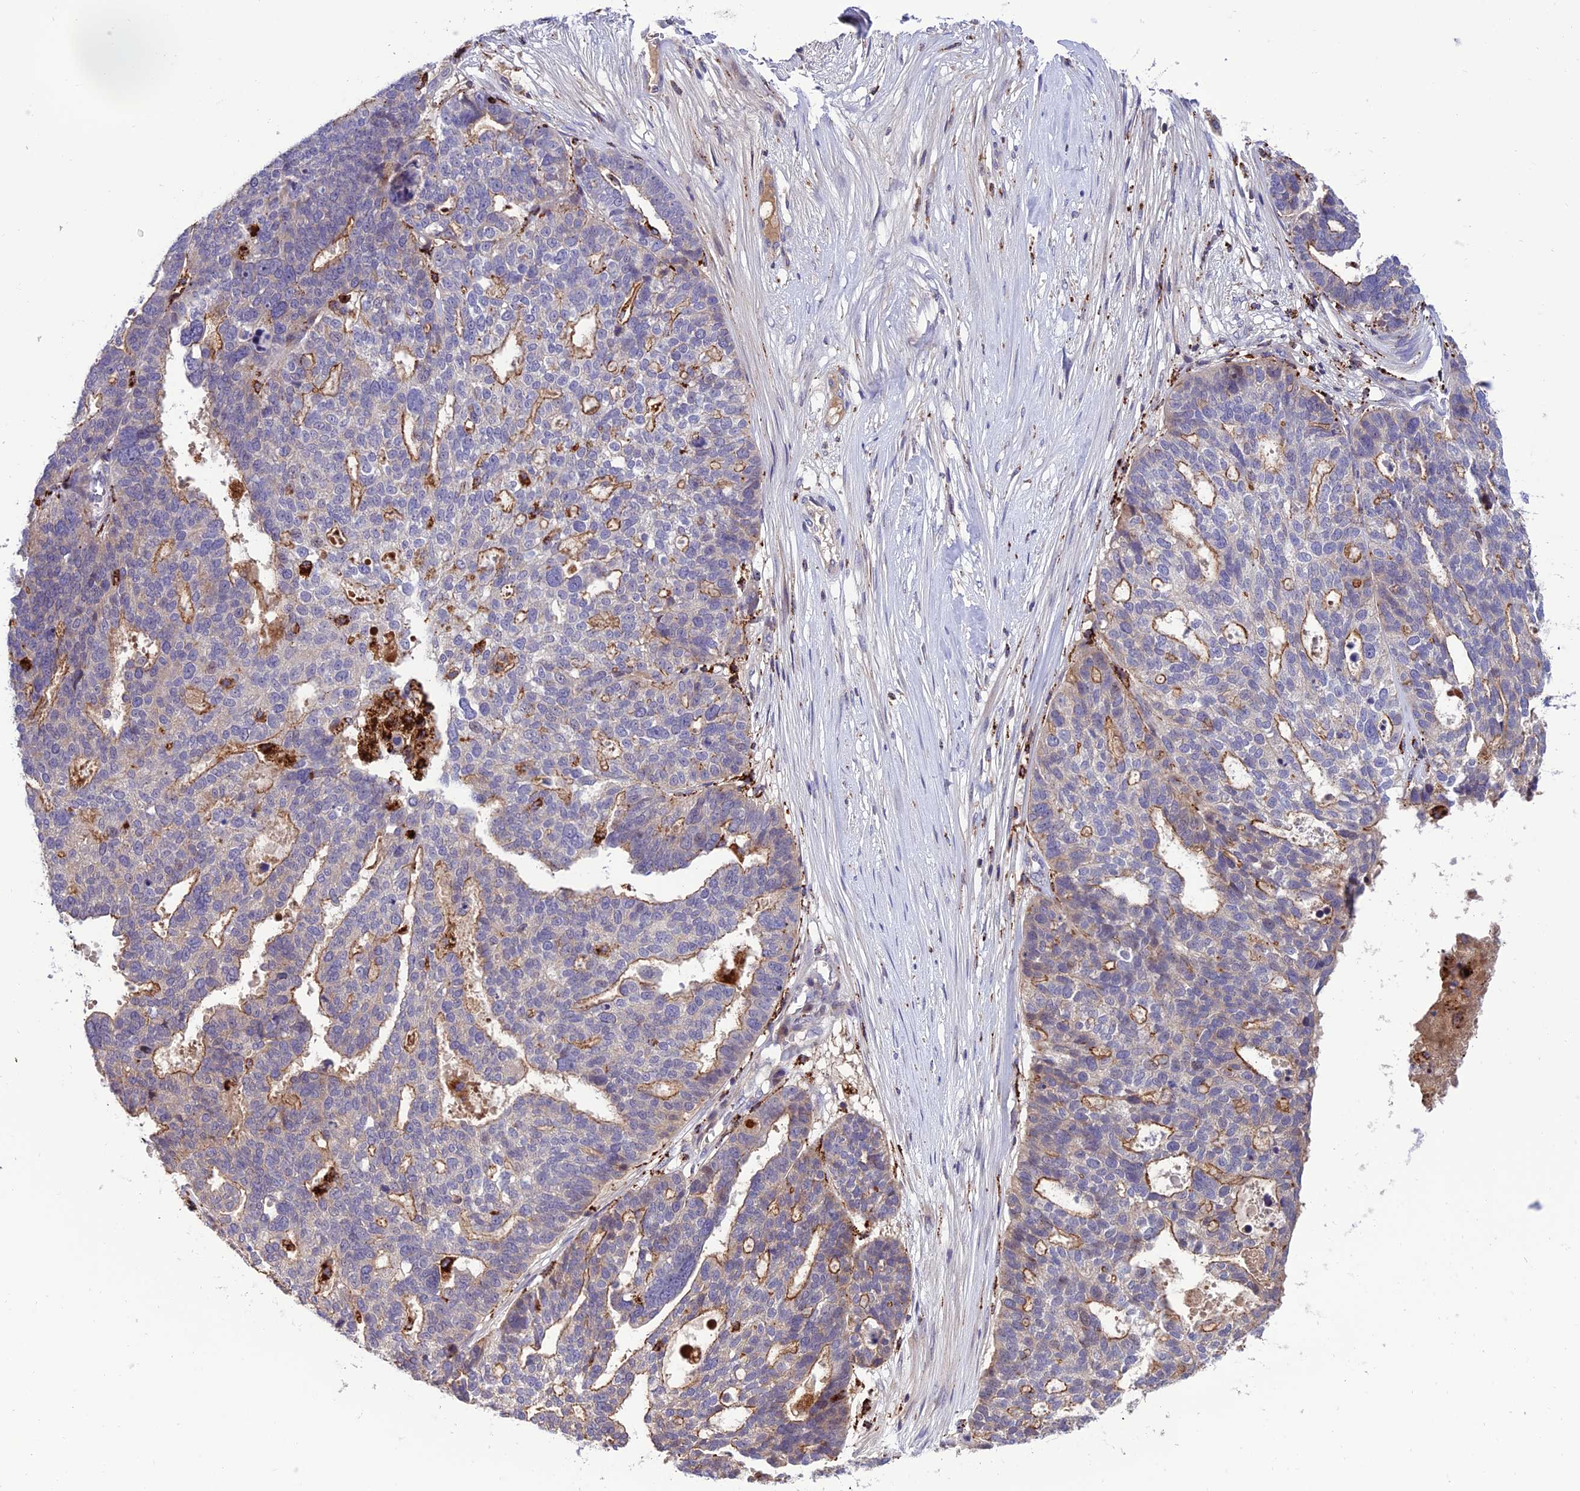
{"staining": {"intensity": "moderate", "quantity": "<25%", "location": "cytoplasmic/membranous"}, "tissue": "ovarian cancer", "cell_type": "Tumor cells", "image_type": "cancer", "snomed": [{"axis": "morphology", "description": "Cystadenocarcinoma, serous, NOS"}, {"axis": "topography", "description": "Ovary"}], "caption": "Protein expression analysis of ovarian serous cystadenocarcinoma shows moderate cytoplasmic/membranous staining in about <25% of tumor cells. Immunohistochemistry stains the protein in brown and the nuclei are stained blue.", "gene": "ARHGEF18", "patient": {"sex": "female", "age": 59}}